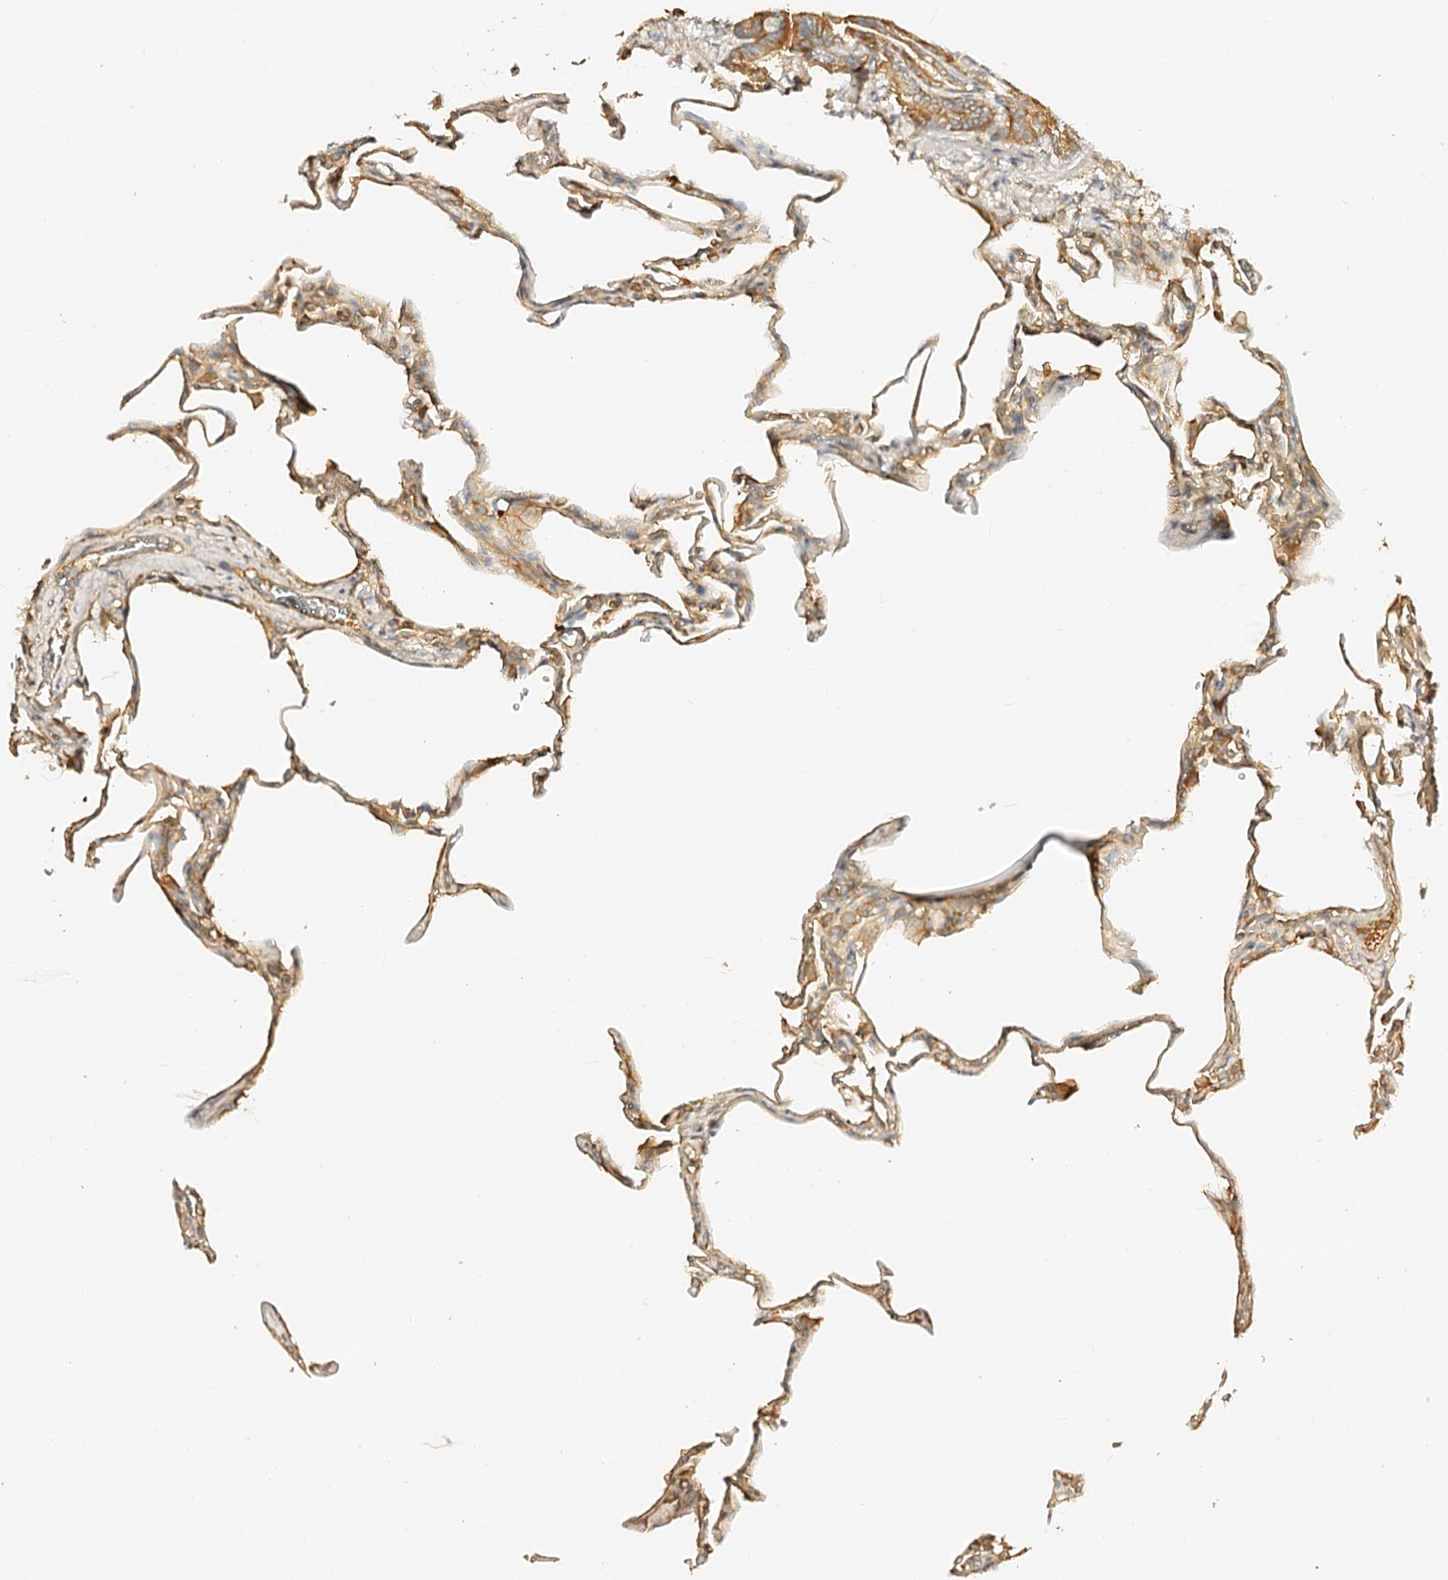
{"staining": {"intensity": "moderate", "quantity": ">75%", "location": "cytoplasmic/membranous"}, "tissue": "lung", "cell_type": "Alveolar cells", "image_type": "normal", "snomed": [{"axis": "morphology", "description": "Normal tissue, NOS"}, {"axis": "topography", "description": "Lung"}], "caption": "Brown immunohistochemical staining in normal human lung displays moderate cytoplasmic/membranous positivity in about >75% of alveolar cells.", "gene": "CSKMT", "patient": {"sex": "male", "age": 20}}